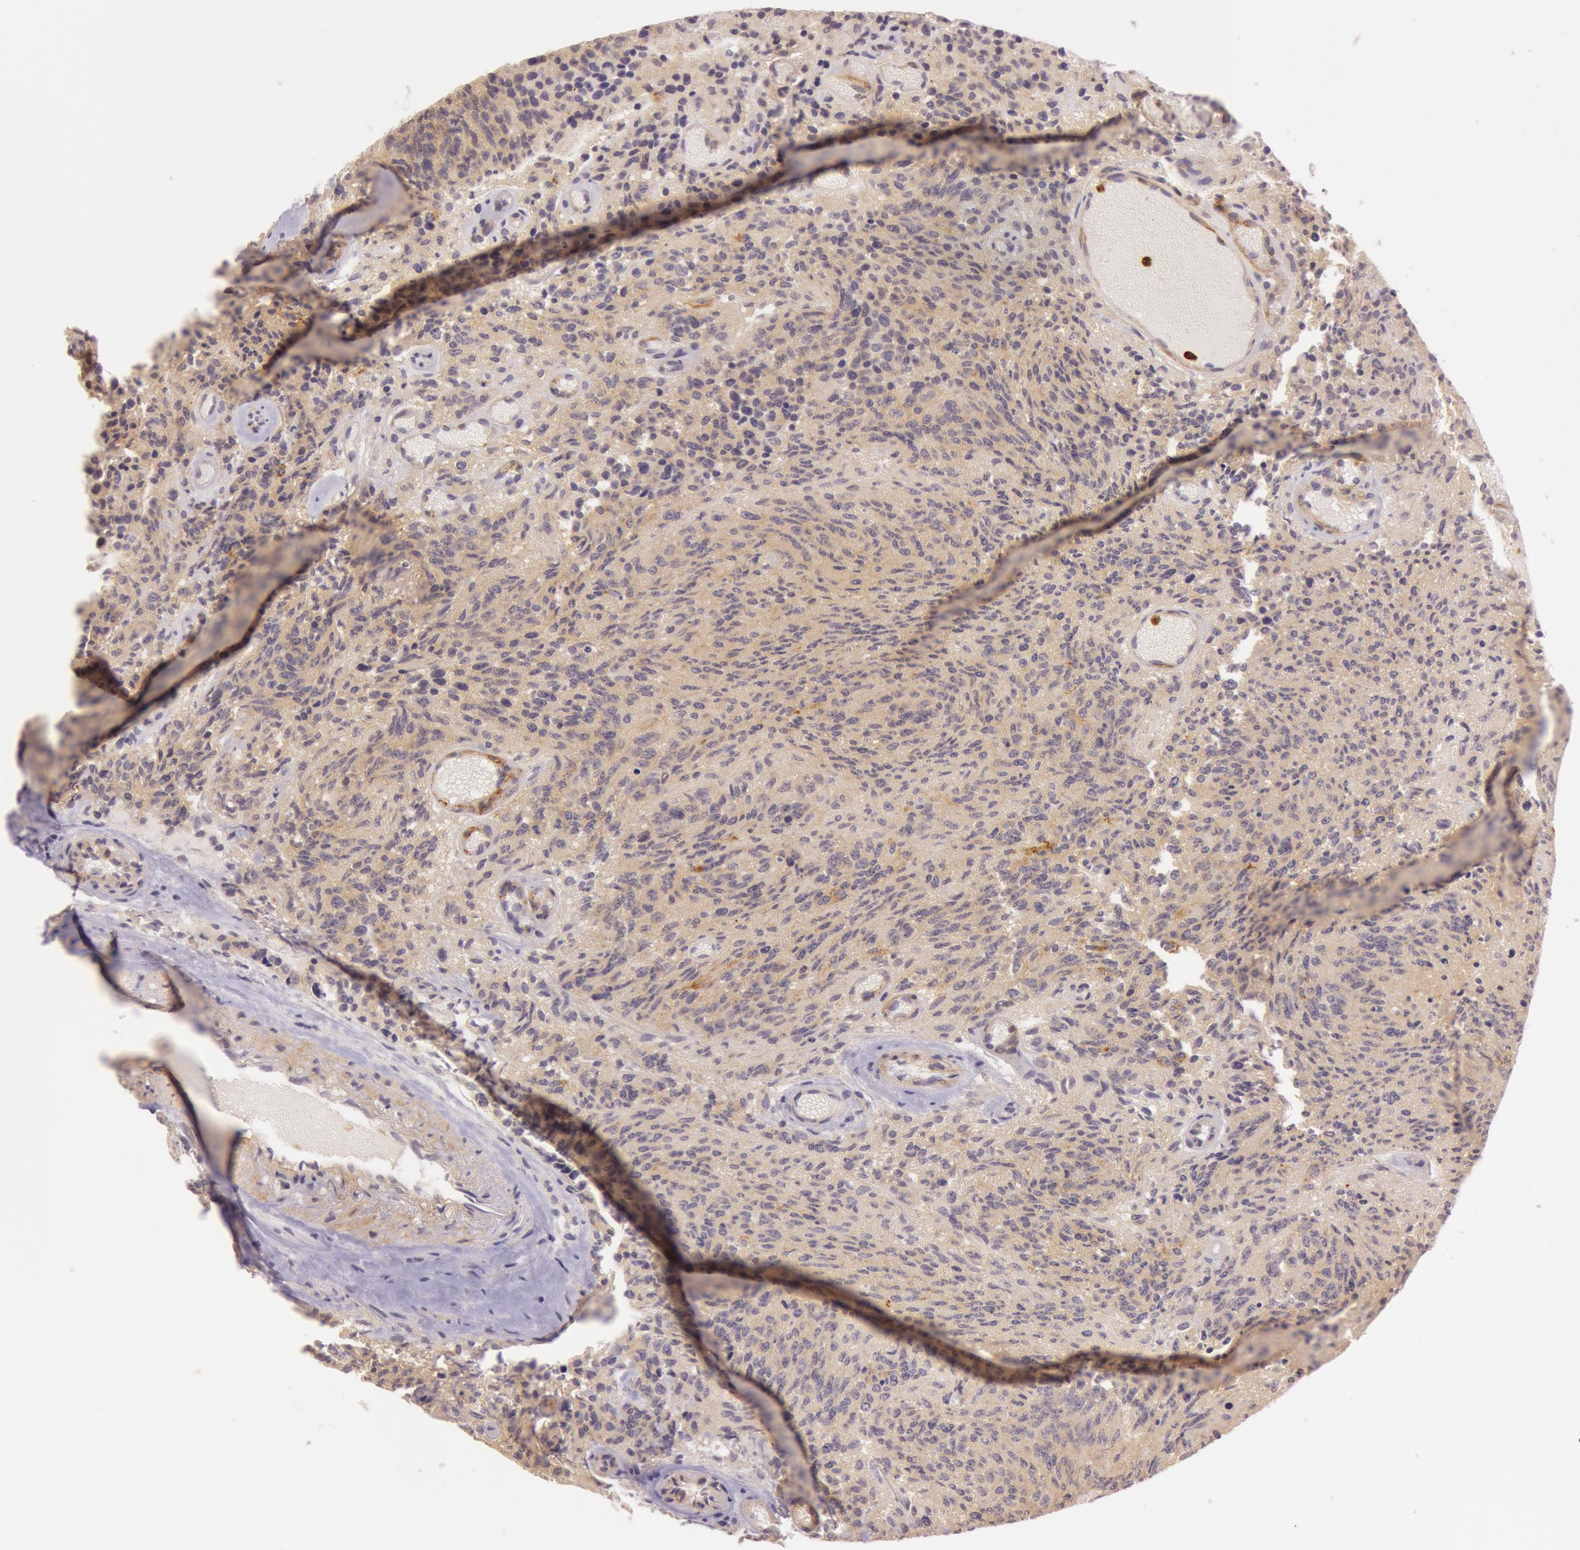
{"staining": {"intensity": "weak", "quantity": ">75%", "location": "cytoplasmic/membranous"}, "tissue": "glioma", "cell_type": "Tumor cells", "image_type": "cancer", "snomed": [{"axis": "morphology", "description": "Glioma, malignant, High grade"}, {"axis": "topography", "description": "Brain"}], "caption": "Brown immunohistochemical staining in glioma exhibits weak cytoplasmic/membranous expression in about >75% of tumor cells. The protein of interest is shown in brown color, while the nuclei are stained blue.", "gene": "ATG2B", "patient": {"sex": "male", "age": 36}}